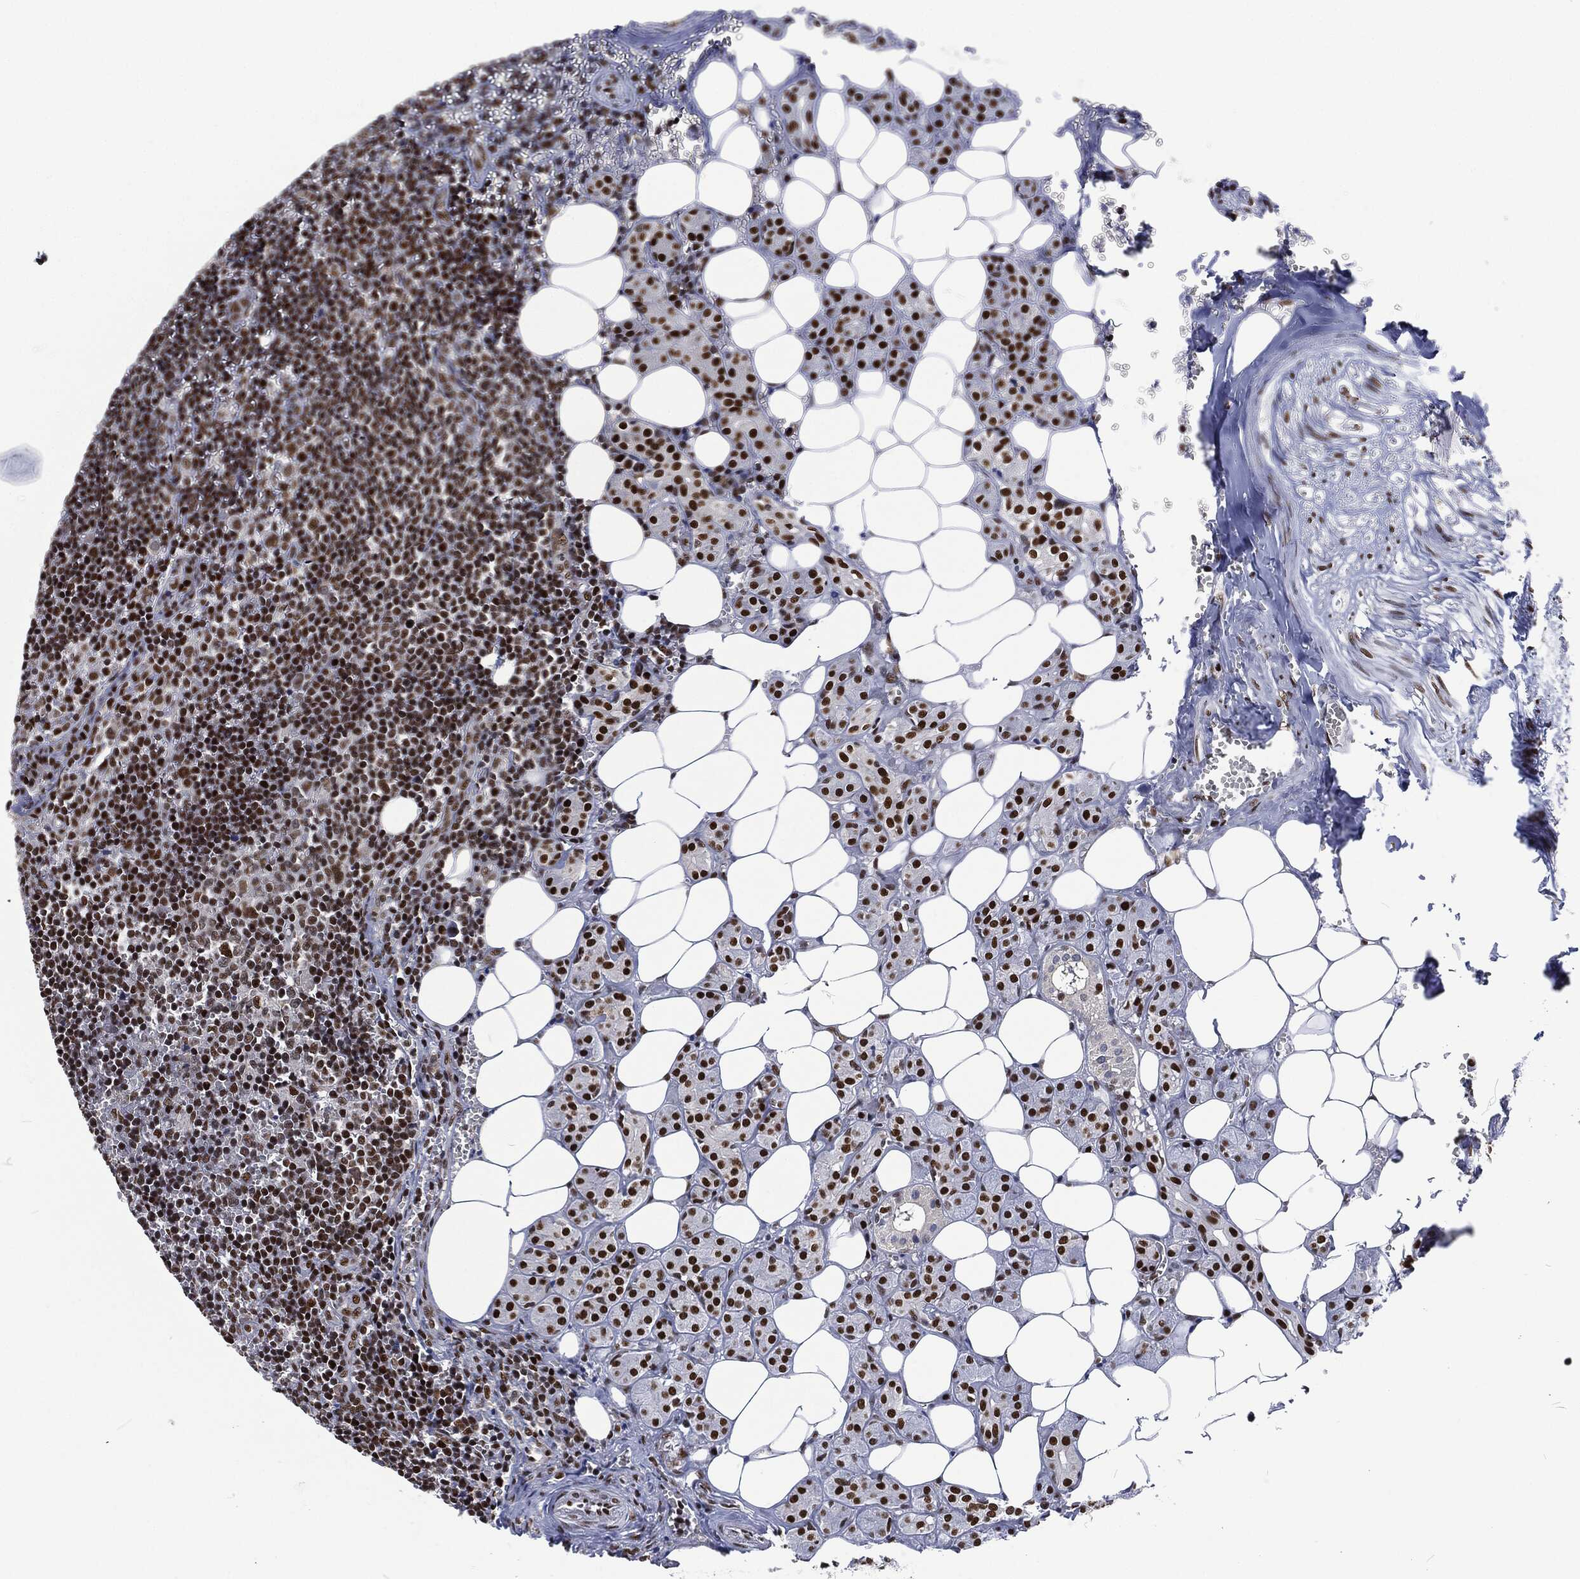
{"staining": {"intensity": "moderate", "quantity": "<25%", "location": "nuclear"}, "tissue": "lymph node", "cell_type": "Germinal center cells", "image_type": "normal", "snomed": [{"axis": "morphology", "description": "Normal tissue, NOS"}, {"axis": "topography", "description": "Lymph node"}, {"axis": "topography", "description": "Salivary gland"}], "caption": "This micrograph displays IHC staining of benign human lymph node, with low moderate nuclear positivity in about <25% of germinal center cells.", "gene": "DCPS", "patient": {"sex": "male", "age": 78}}